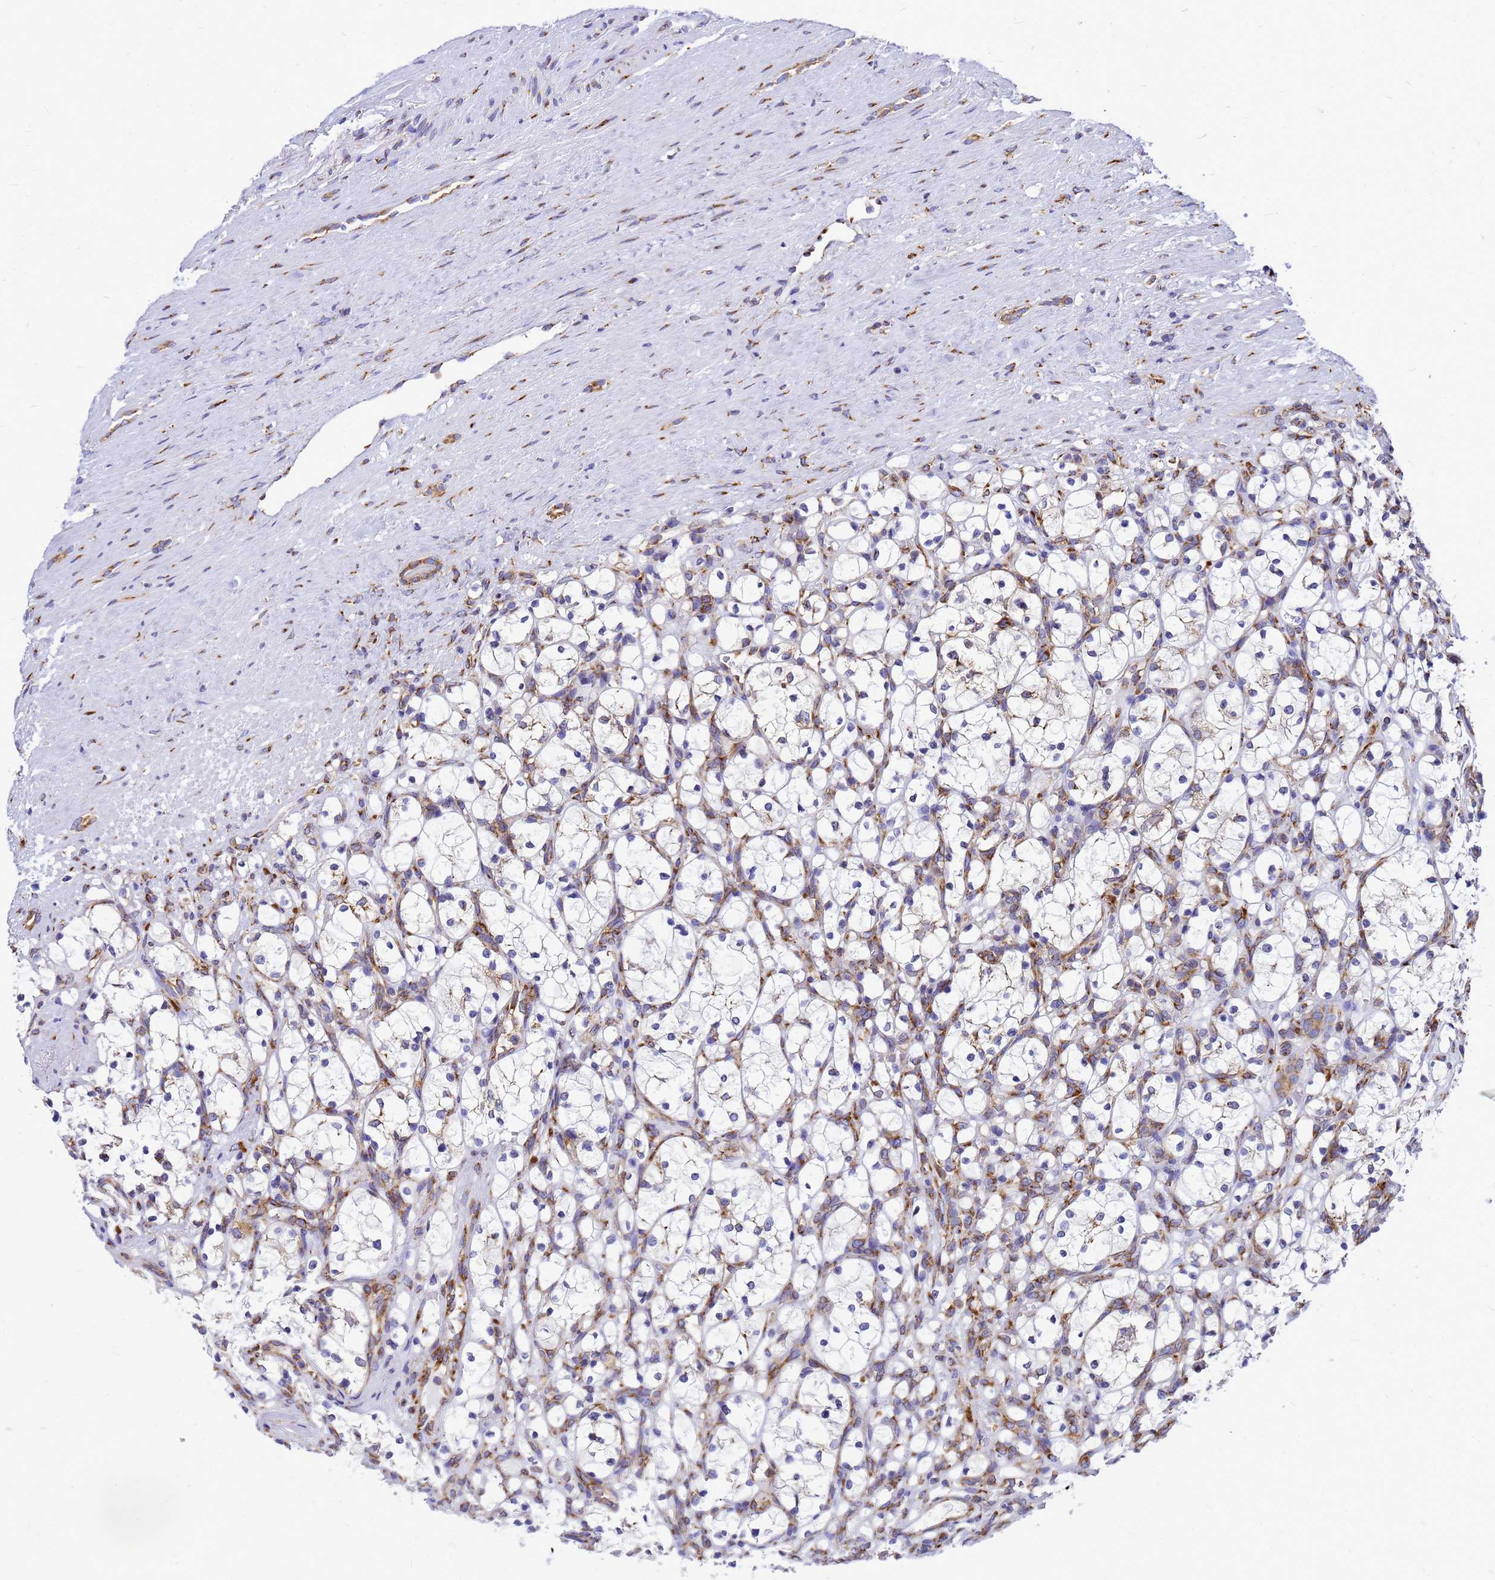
{"staining": {"intensity": "moderate", "quantity": "25%-75%", "location": "cytoplasmic/membranous"}, "tissue": "renal cancer", "cell_type": "Tumor cells", "image_type": "cancer", "snomed": [{"axis": "morphology", "description": "Adenocarcinoma, NOS"}, {"axis": "topography", "description": "Kidney"}], "caption": "Human renal cancer stained for a protein (brown) exhibits moderate cytoplasmic/membranous positive staining in approximately 25%-75% of tumor cells.", "gene": "EEF1D", "patient": {"sex": "female", "age": 69}}